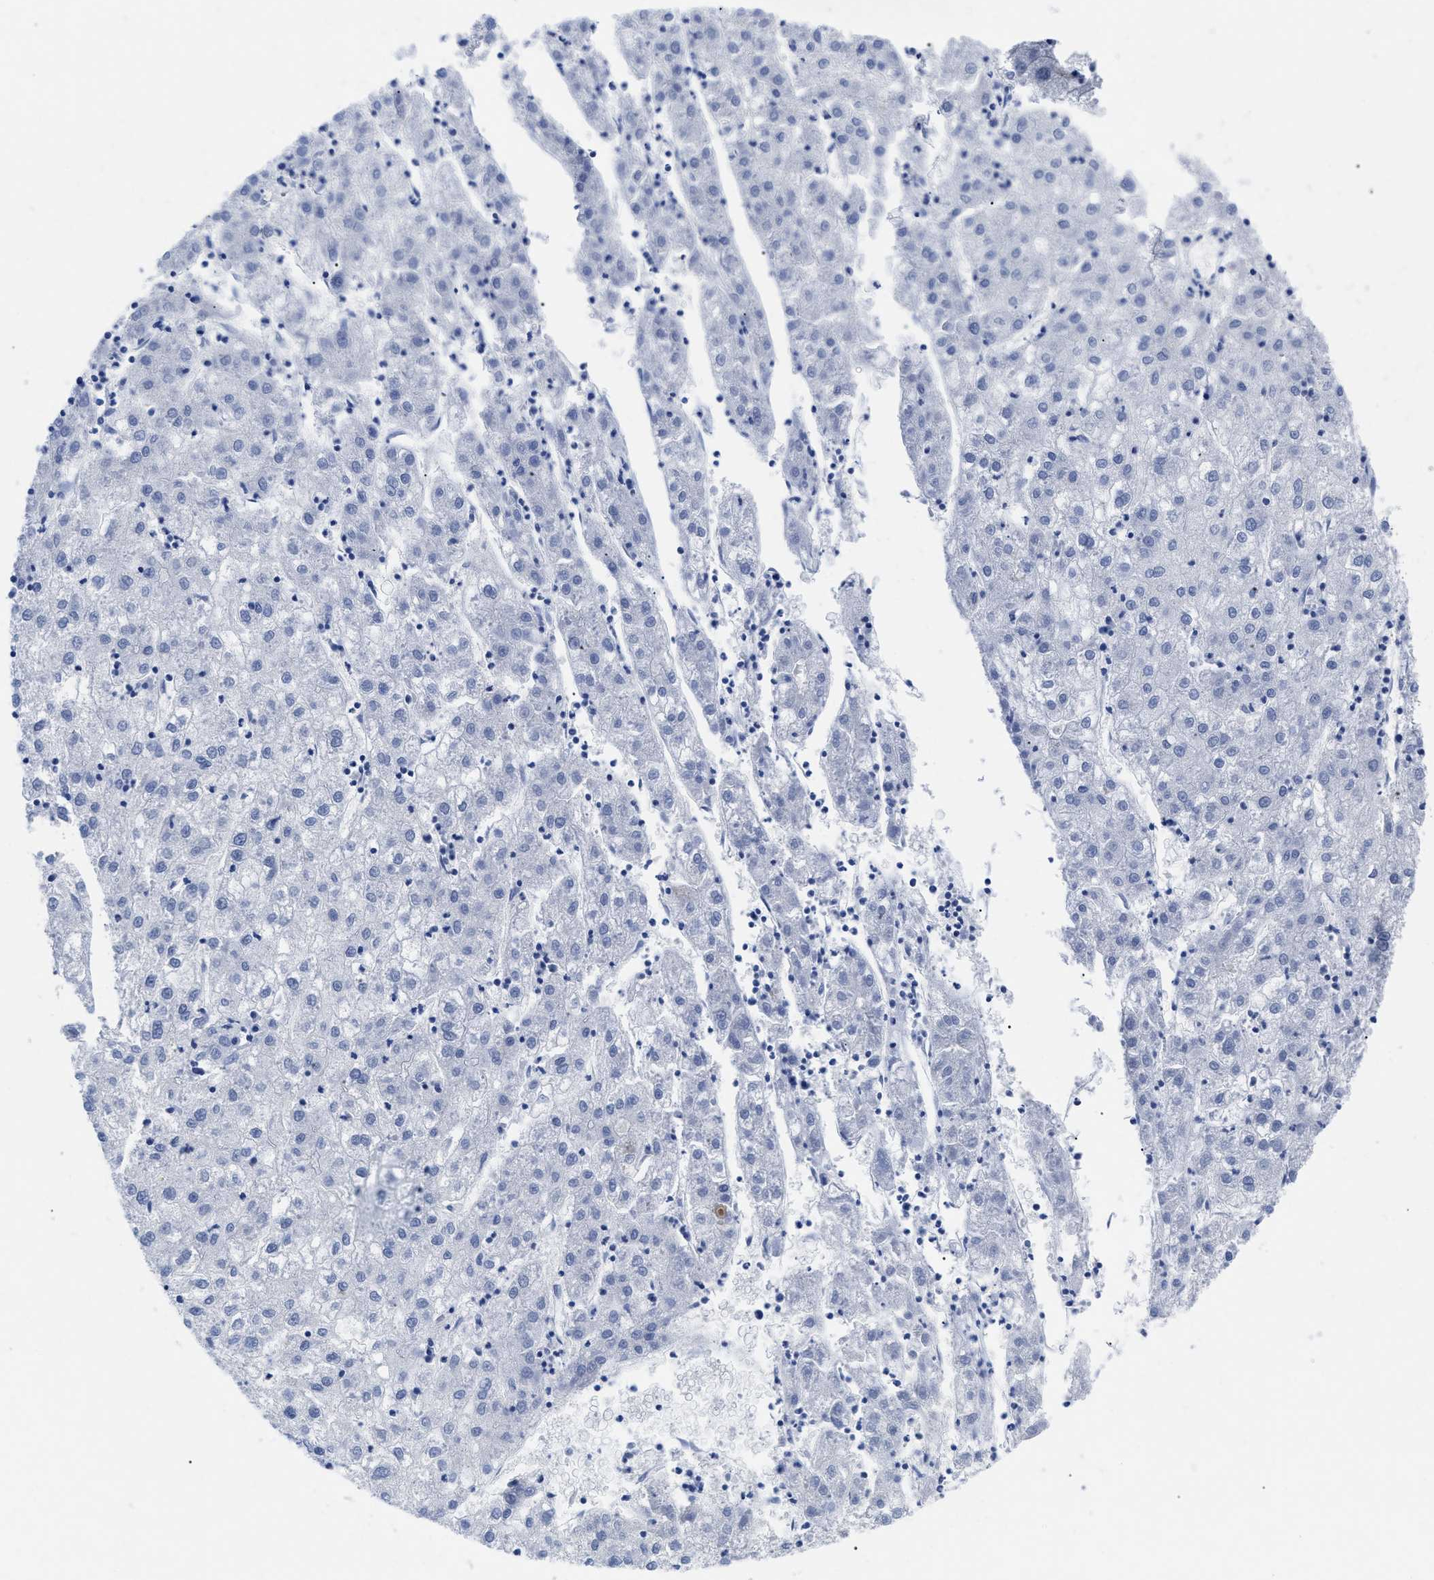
{"staining": {"intensity": "negative", "quantity": "none", "location": "none"}, "tissue": "liver cancer", "cell_type": "Tumor cells", "image_type": "cancer", "snomed": [{"axis": "morphology", "description": "Carcinoma, Hepatocellular, NOS"}, {"axis": "topography", "description": "Liver"}], "caption": "Tumor cells show no significant staining in liver hepatocellular carcinoma.", "gene": "TREML1", "patient": {"sex": "male", "age": 72}}